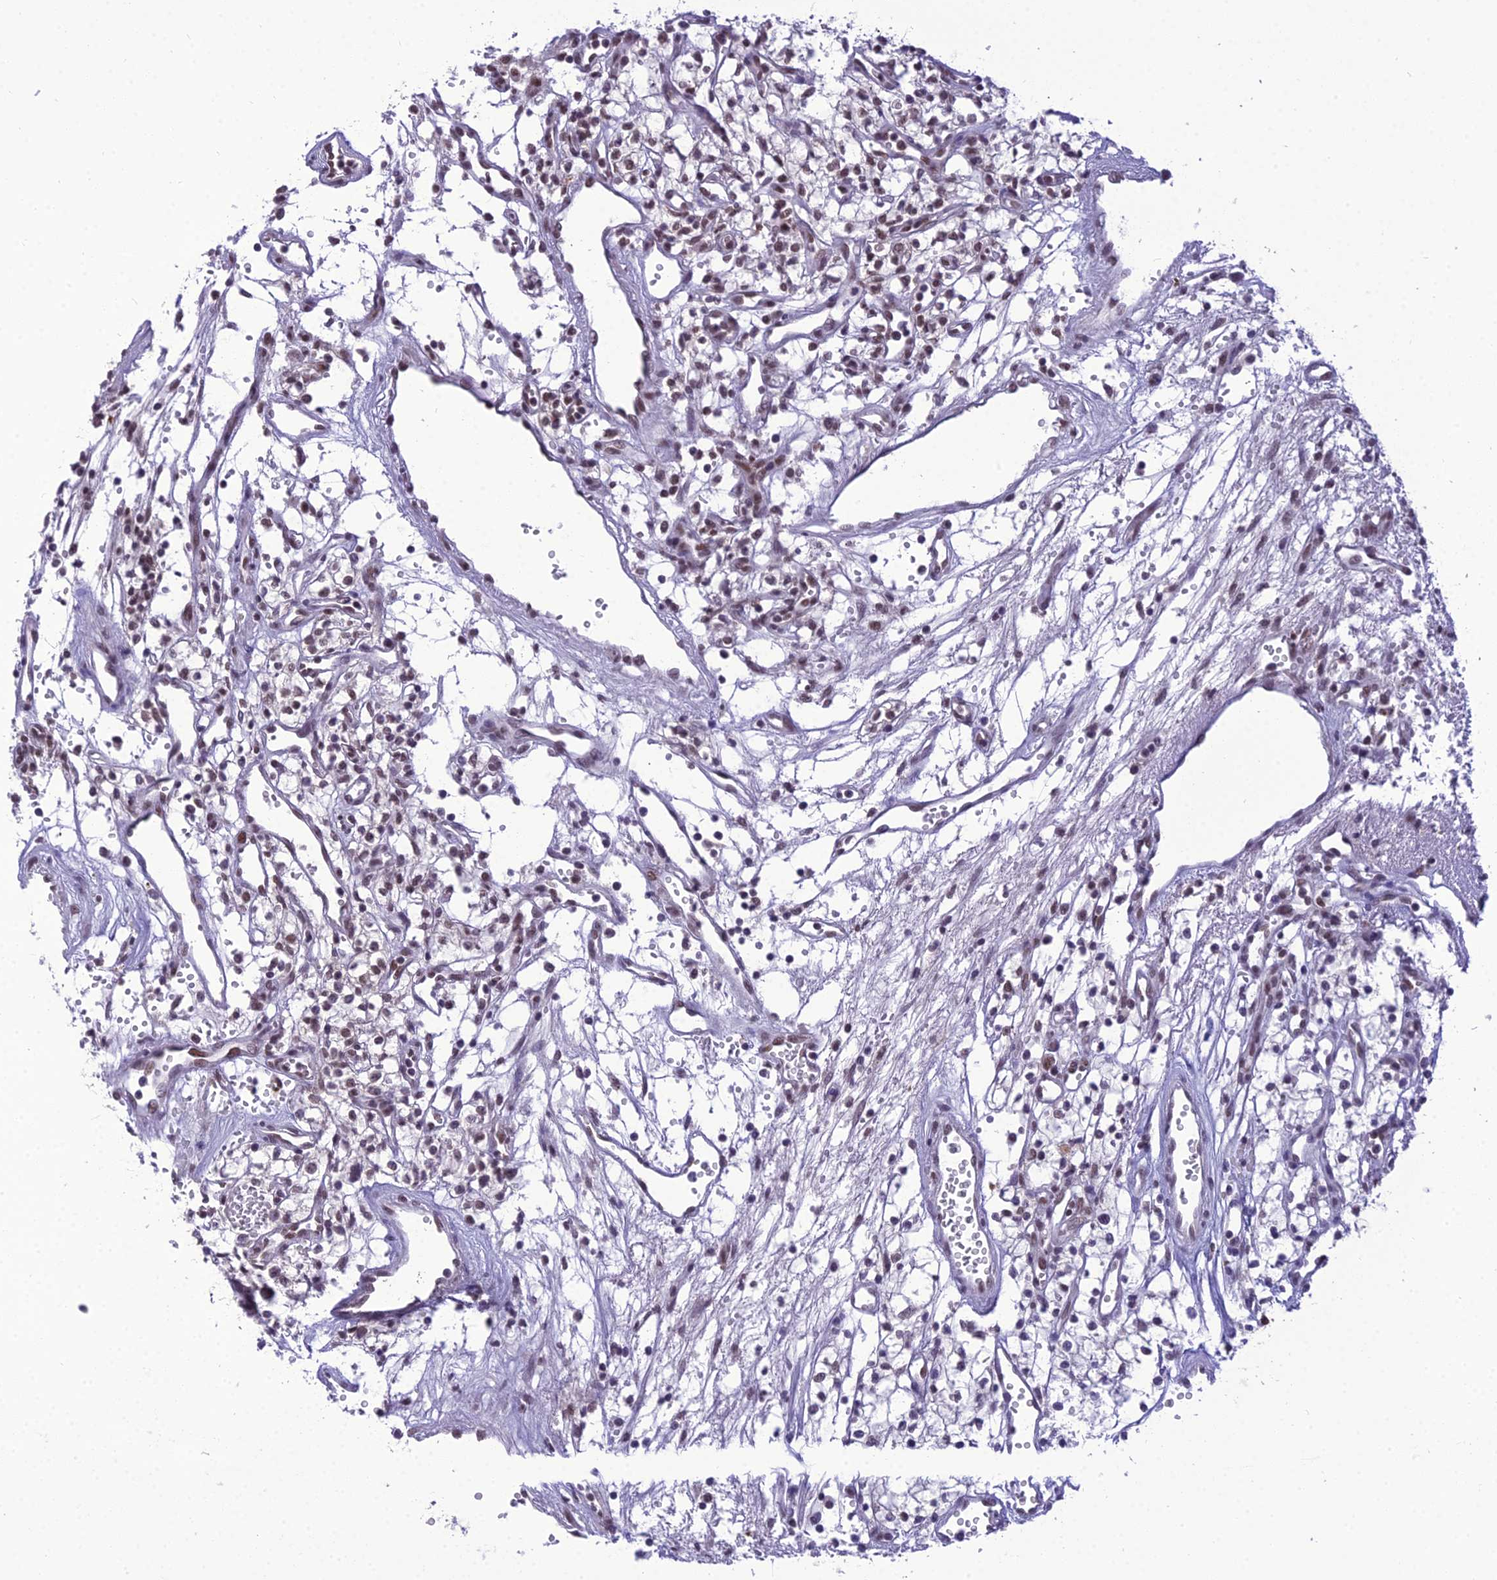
{"staining": {"intensity": "weak", "quantity": "25%-75%", "location": "nuclear"}, "tissue": "renal cancer", "cell_type": "Tumor cells", "image_type": "cancer", "snomed": [{"axis": "morphology", "description": "Adenocarcinoma, NOS"}, {"axis": "topography", "description": "Kidney"}], "caption": "DAB (3,3'-diaminobenzidine) immunohistochemical staining of renal cancer (adenocarcinoma) displays weak nuclear protein staining in about 25%-75% of tumor cells.", "gene": "SH3RF3", "patient": {"sex": "male", "age": 59}}